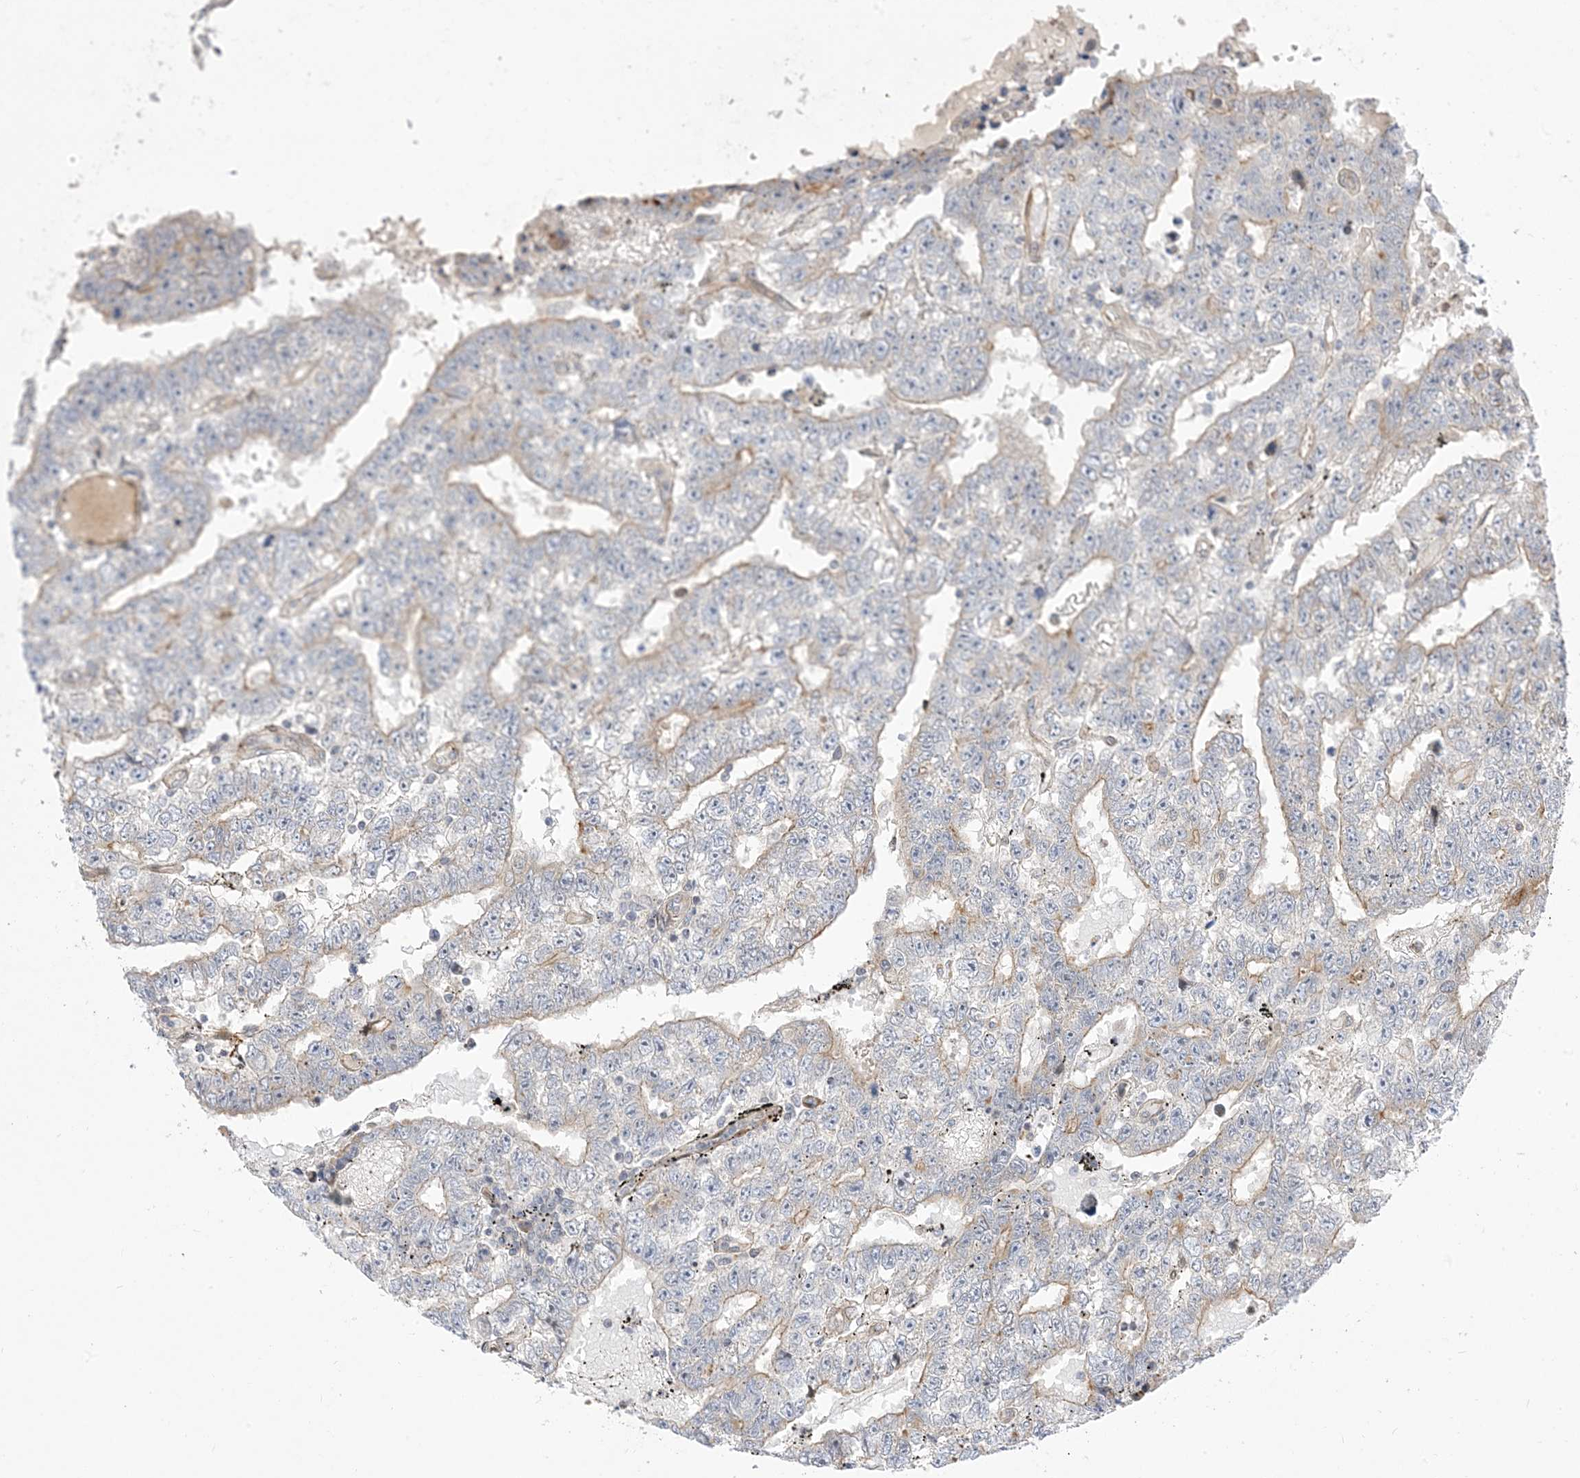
{"staining": {"intensity": "weak", "quantity": "<25%", "location": "cytoplasmic/membranous"}, "tissue": "testis cancer", "cell_type": "Tumor cells", "image_type": "cancer", "snomed": [{"axis": "morphology", "description": "Carcinoma, Embryonal, NOS"}, {"axis": "topography", "description": "Testis"}], "caption": "IHC of testis embryonal carcinoma exhibits no expression in tumor cells. (IHC, brightfield microscopy, high magnification).", "gene": "TYSND1", "patient": {"sex": "male", "age": 25}}